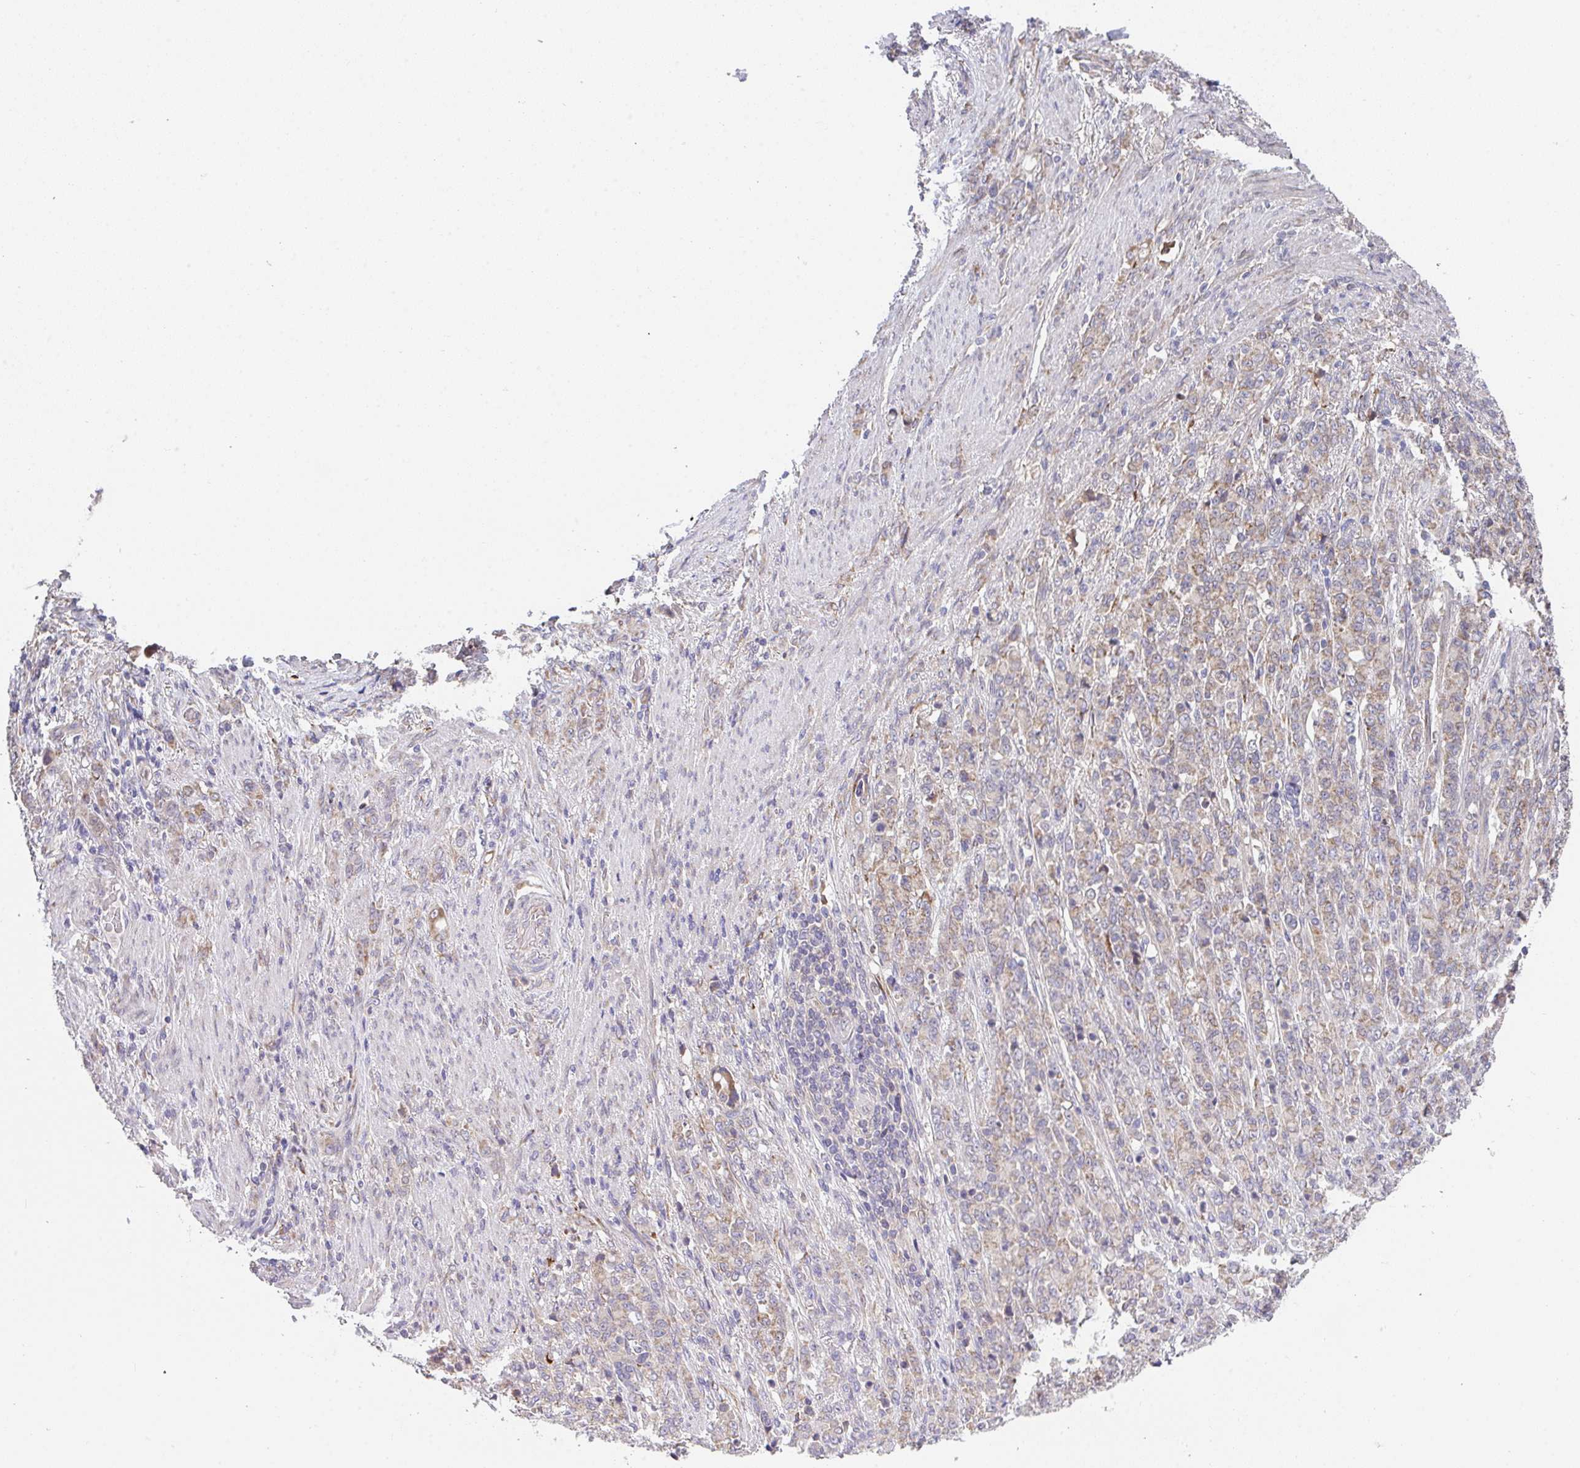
{"staining": {"intensity": "weak", "quantity": "25%-75%", "location": "cytoplasmic/membranous"}, "tissue": "stomach cancer", "cell_type": "Tumor cells", "image_type": "cancer", "snomed": [{"axis": "morphology", "description": "Adenocarcinoma, NOS"}, {"axis": "topography", "description": "Stomach"}], "caption": "The histopathology image demonstrates a brown stain indicating the presence of a protein in the cytoplasmic/membranous of tumor cells in stomach adenocarcinoma.", "gene": "TSPAN31", "patient": {"sex": "female", "age": 79}}